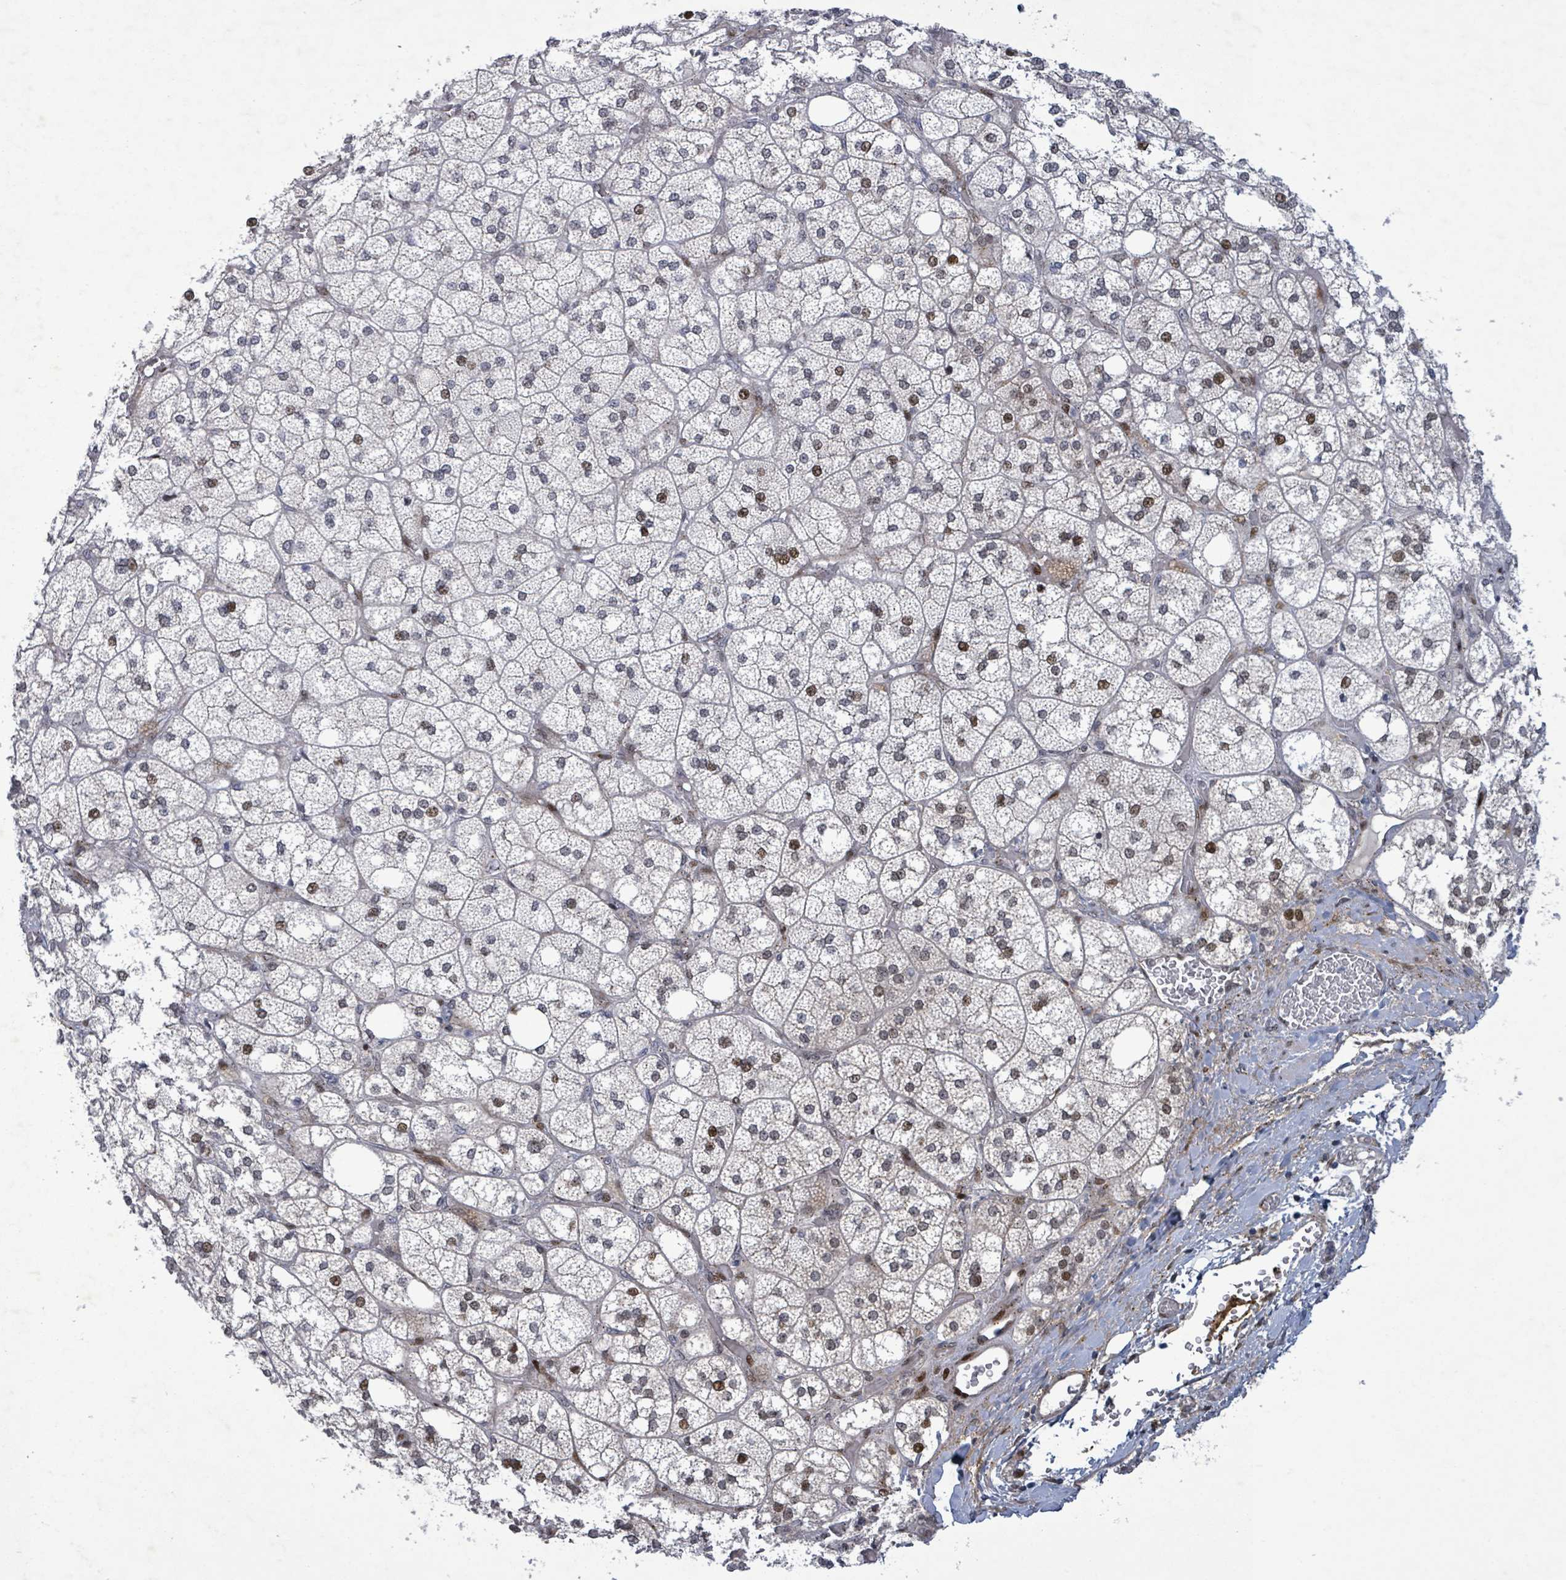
{"staining": {"intensity": "negative", "quantity": "none", "location": "none"}, "tissue": "adrenal gland", "cell_type": "Glandular cells", "image_type": "normal", "snomed": [{"axis": "morphology", "description": "Normal tissue, NOS"}, {"axis": "topography", "description": "Adrenal gland"}], "caption": "This is an immunohistochemistry micrograph of normal human adrenal gland. There is no staining in glandular cells.", "gene": "TUSC1", "patient": {"sex": "male", "age": 61}}